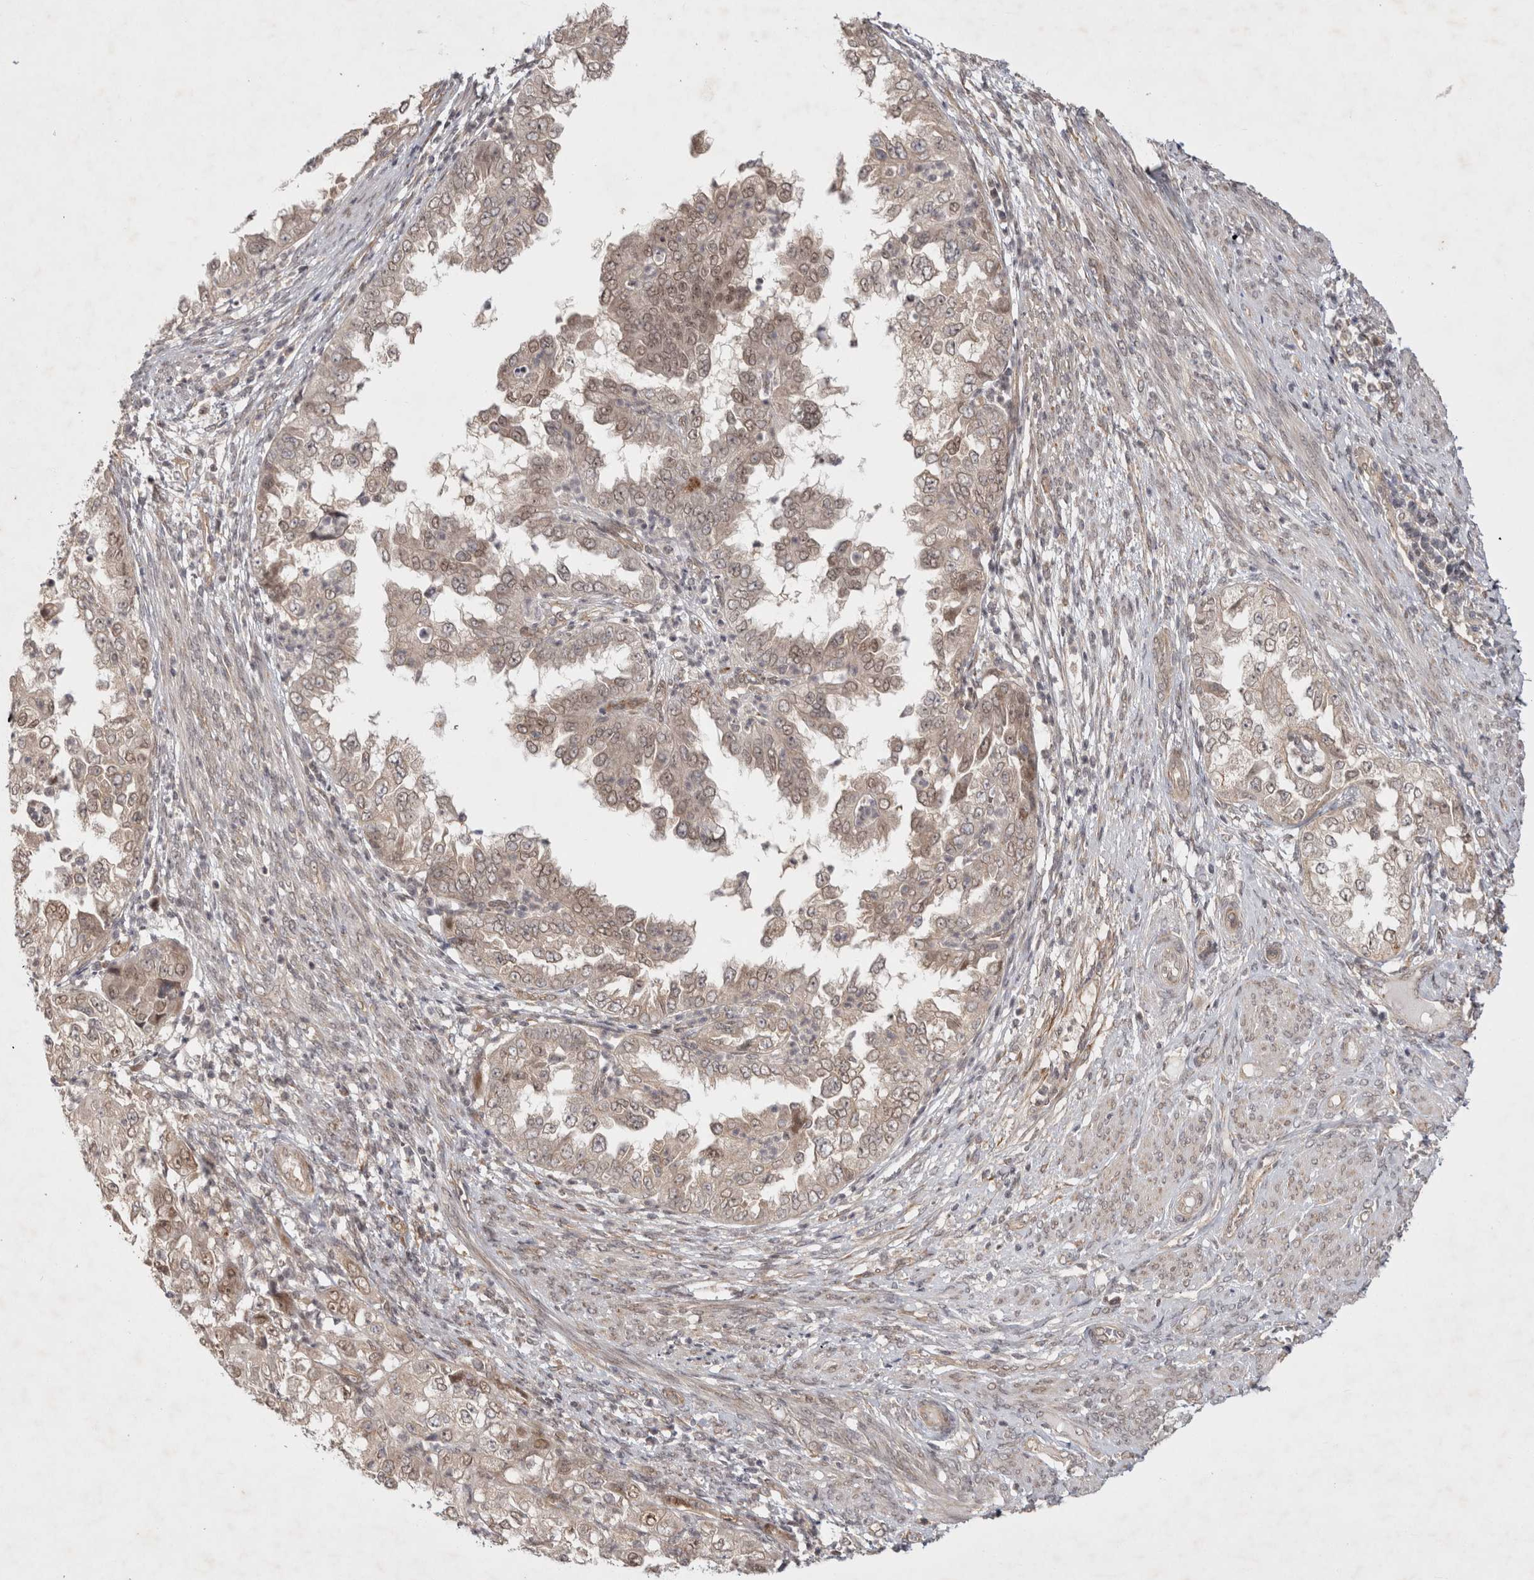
{"staining": {"intensity": "weak", "quantity": "25%-75%", "location": "nuclear"}, "tissue": "endometrial cancer", "cell_type": "Tumor cells", "image_type": "cancer", "snomed": [{"axis": "morphology", "description": "Adenocarcinoma, NOS"}, {"axis": "topography", "description": "Endometrium"}], "caption": "Brown immunohistochemical staining in endometrial cancer reveals weak nuclear expression in about 25%-75% of tumor cells.", "gene": "ZNF318", "patient": {"sex": "female", "age": 85}}